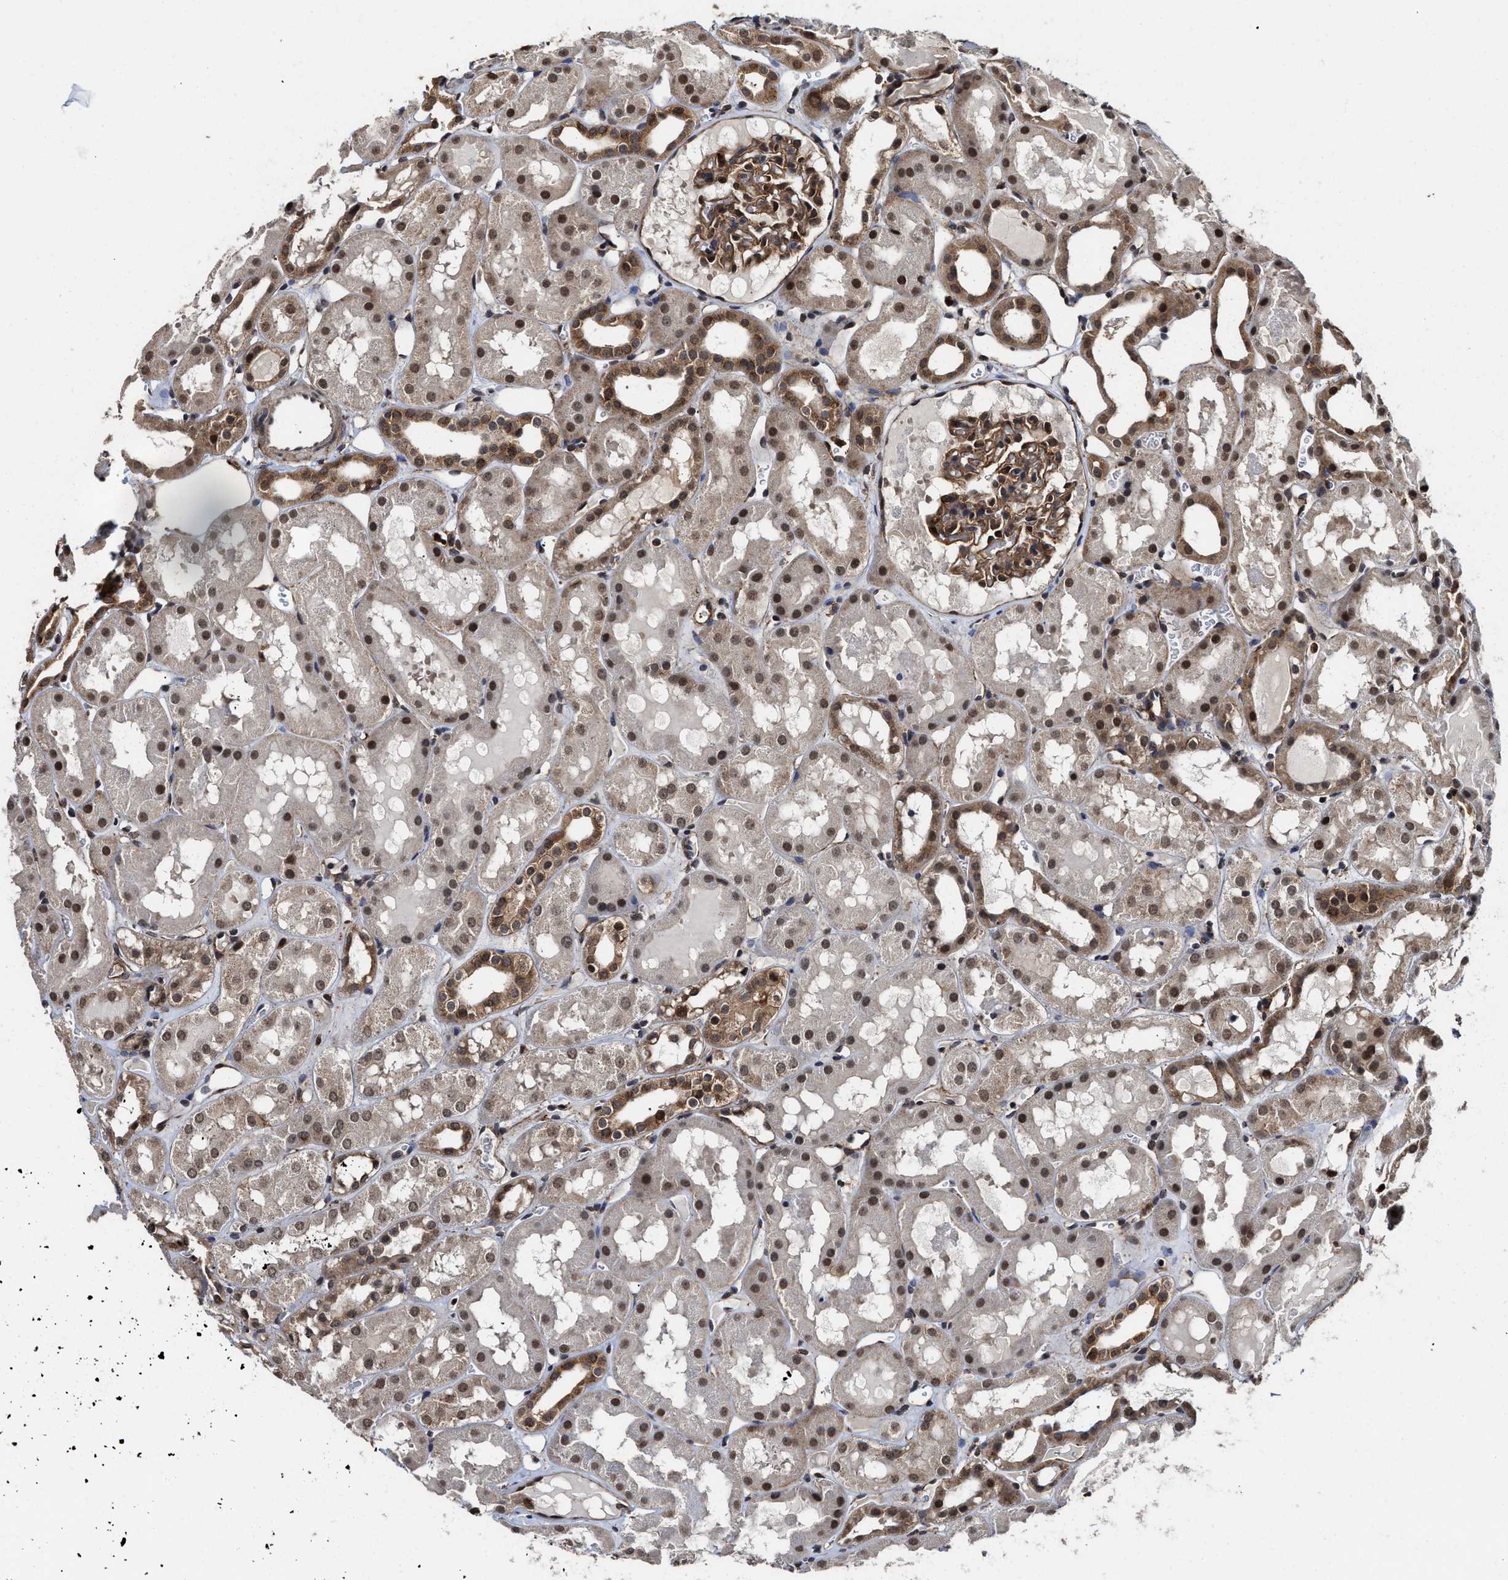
{"staining": {"intensity": "strong", "quantity": ">75%", "location": "cytoplasmic/membranous,nuclear"}, "tissue": "kidney", "cell_type": "Cells in glomeruli", "image_type": "normal", "snomed": [{"axis": "morphology", "description": "Normal tissue, NOS"}, {"axis": "topography", "description": "Kidney"}, {"axis": "topography", "description": "Urinary bladder"}], "caption": "This histopathology image displays normal kidney stained with immunohistochemistry to label a protein in brown. The cytoplasmic/membranous,nuclear of cells in glomeruli show strong positivity for the protein. Nuclei are counter-stained blue.", "gene": "SEPTIN2", "patient": {"sex": "male", "age": 16}}